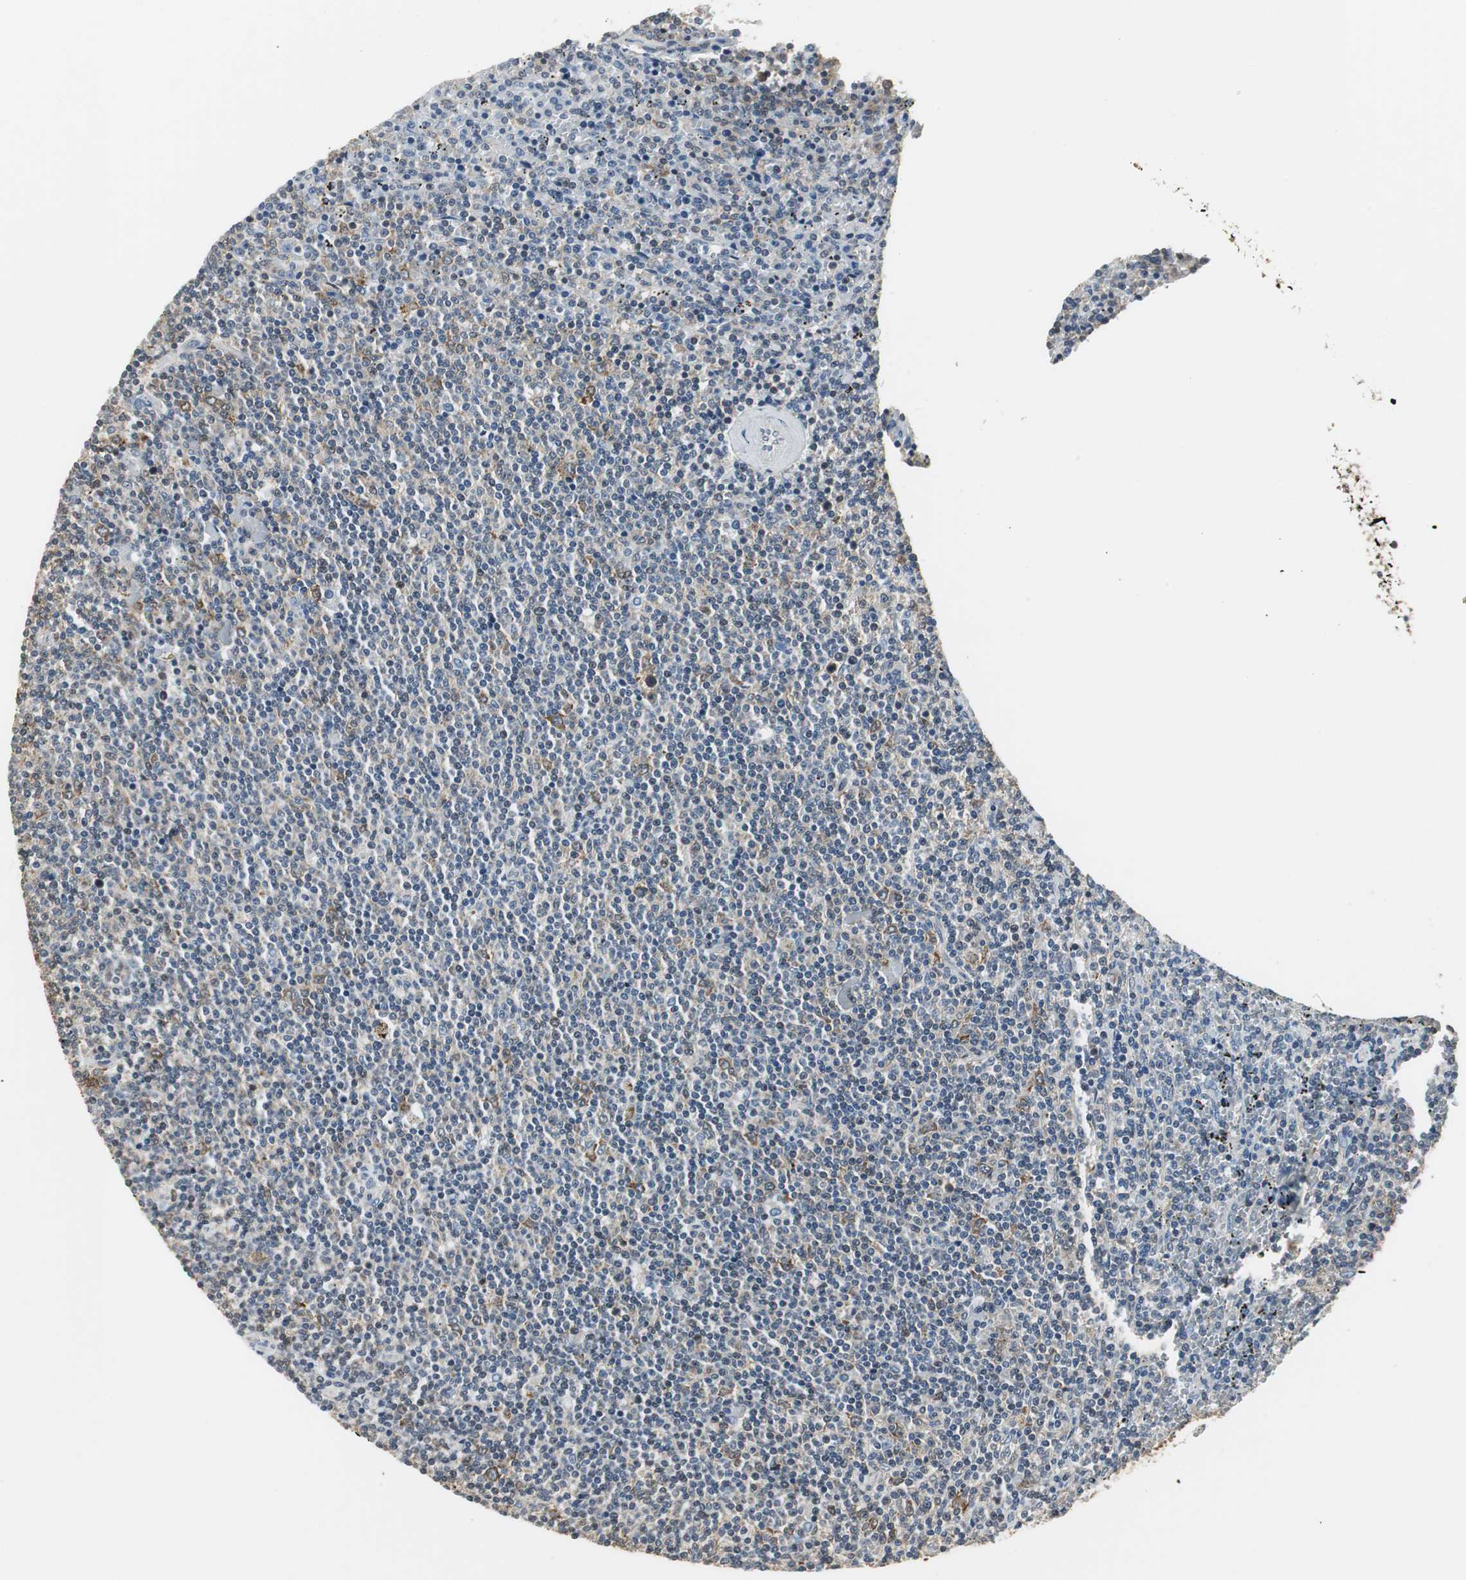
{"staining": {"intensity": "weak", "quantity": "25%-75%", "location": "cytoplasmic/membranous"}, "tissue": "lymphoma", "cell_type": "Tumor cells", "image_type": "cancer", "snomed": [{"axis": "morphology", "description": "Malignant lymphoma, non-Hodgkin's type, Low grade"}, {"axis": "topography", "description": "Spleen"}], "caption": "Approximately 25%-75% of tumor cells in lymphoma demonstrate weak cytoplasmic/membranous protein expression as visualized by brown immunohistochemical staining.", "gene": "CCT5", "patient": {"sex": "female", "age": 50}}